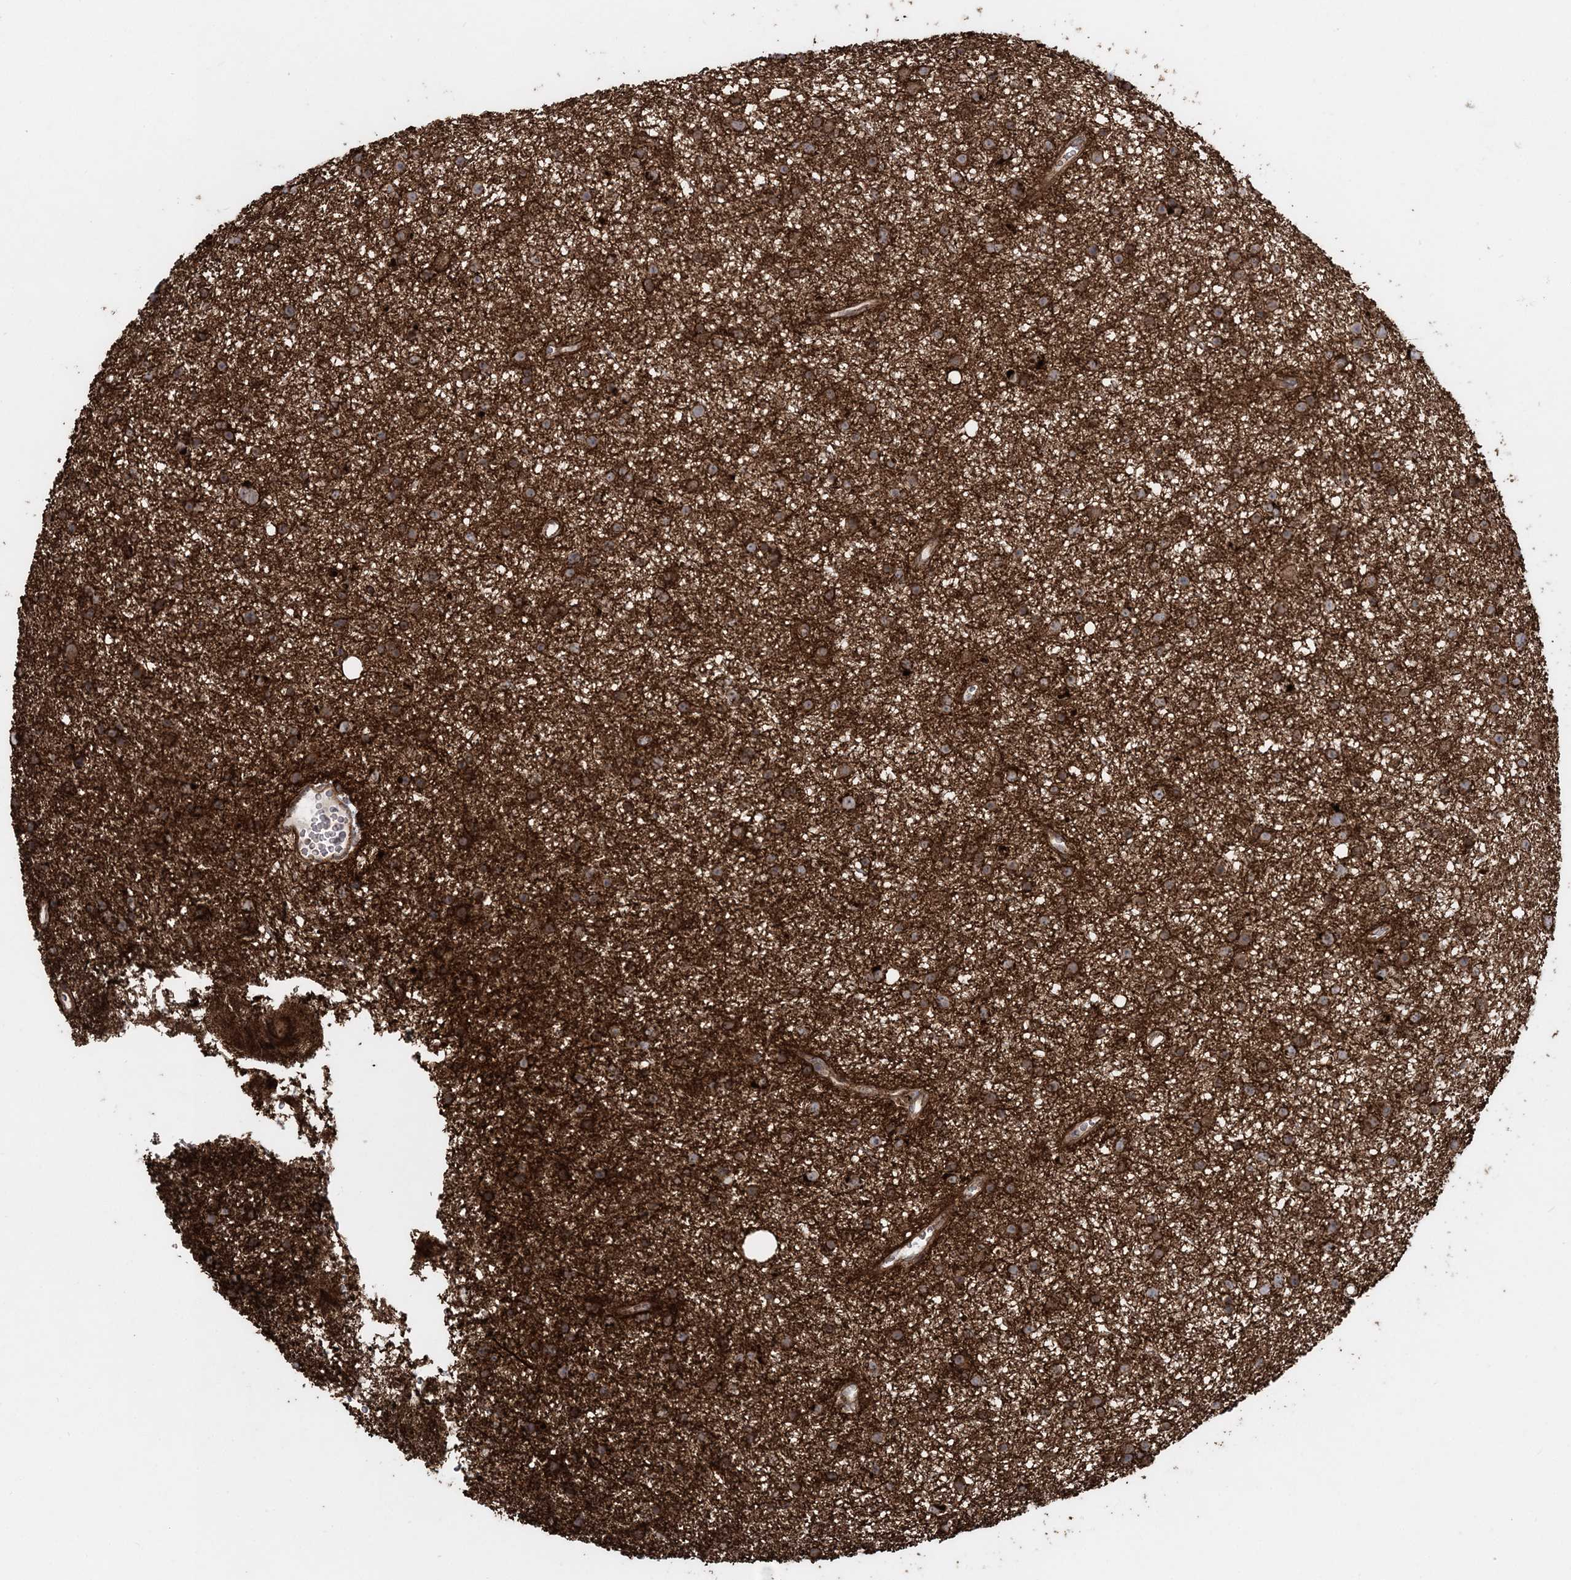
{"staining": {"intensity": "strong", "quantity": ">75%", "location": "cytoplasmic/membranous"}, "tissue": "glioma", "cell_type": "Tumor cells", "image_type": "cancer", "snomed": [{"axis": "morphology", "description": "Glioma, malignant, Low grade"}, {"axis": "topography", "description": "Cerebral cortex"}], "caption": "Malignant glioma (low-grade) tissue demonstrates strong cytoplasmic/membranous positivity in approximately >75% of tumor cells", "gene": "LRPPRC", "patient": {"sex": "female", "age": 39}}